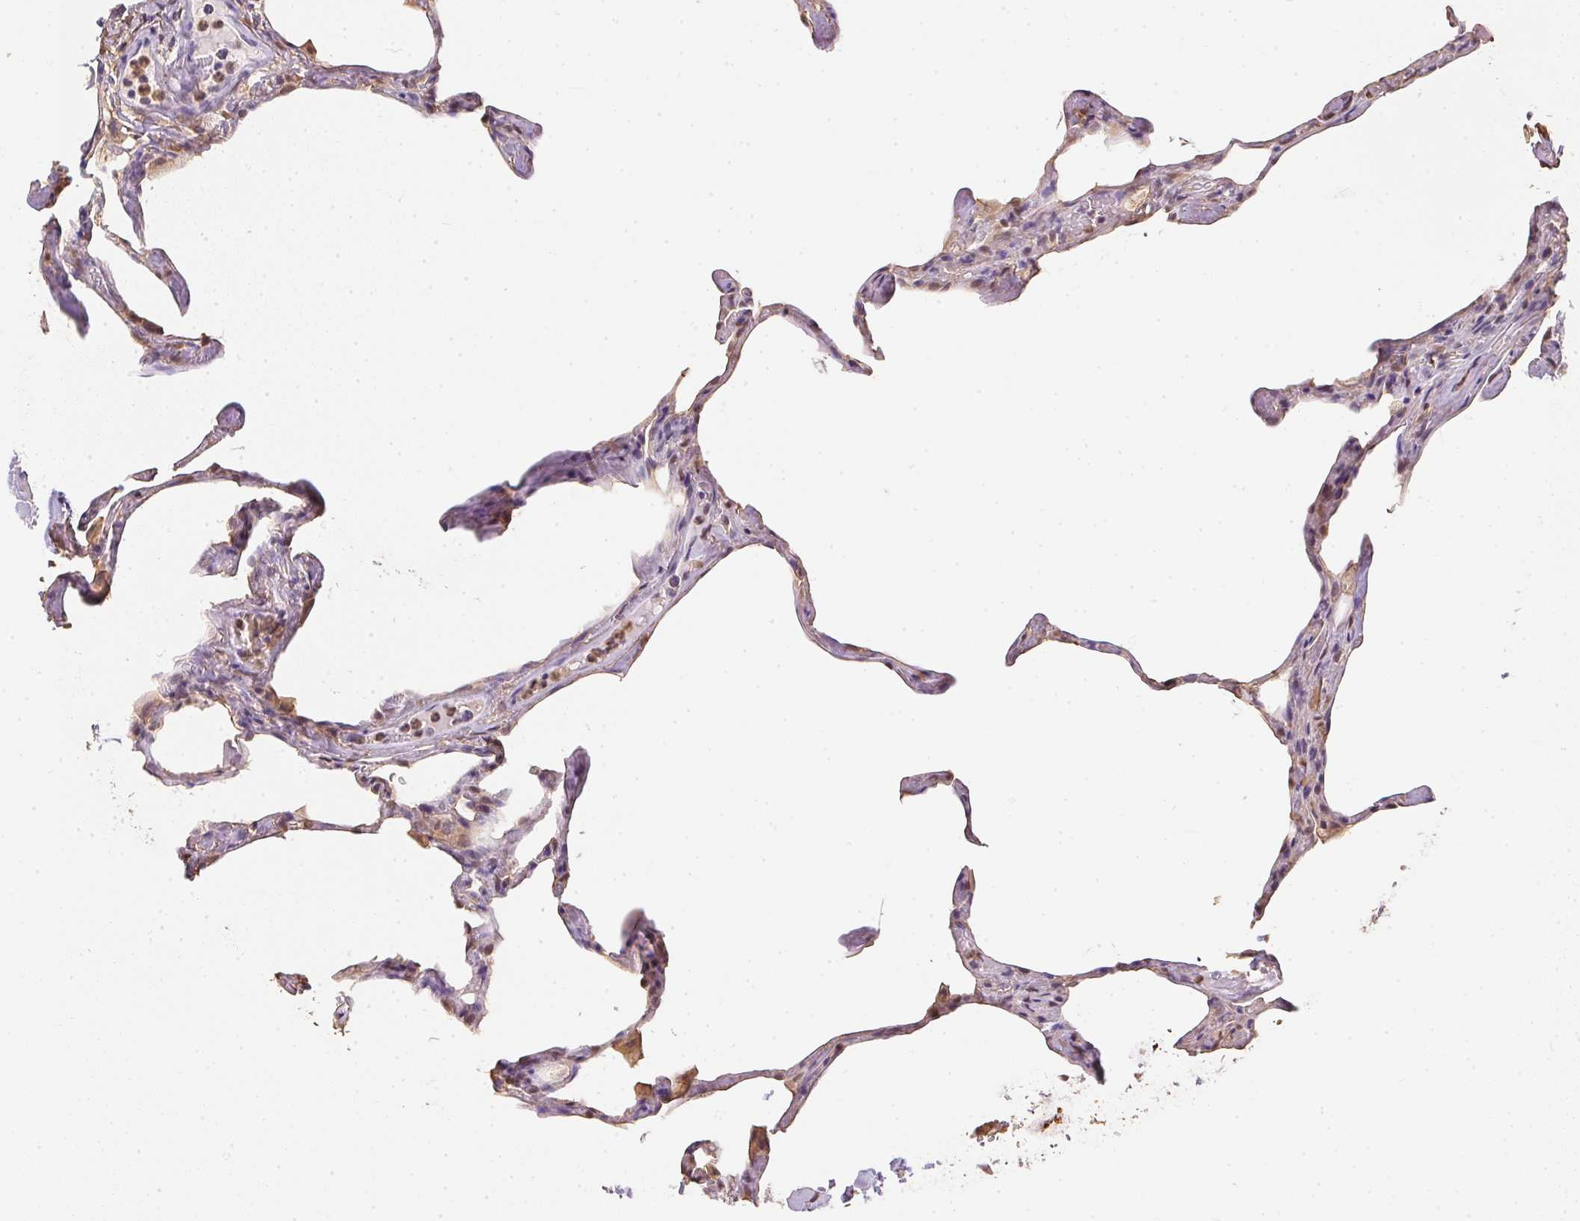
{"staining": {"intensity": "weak", "quantity": "<25%", "location": "cytoplasmic/membranous"}, "tissue": "lung", "cell_type": "Alveolar cells", "image_type": "normal", "snomed": [{"axis": "morphology", "description": "Normal tissue, NOS"}, {"axis": "topography", "description": "Lung"}], "caption": "Immunohistochemistry (IHC) of benign lung demonstrates no staining in alveolar cells.", "gene": "S100A3", "patient": {"sex": "male", "age": 65}}